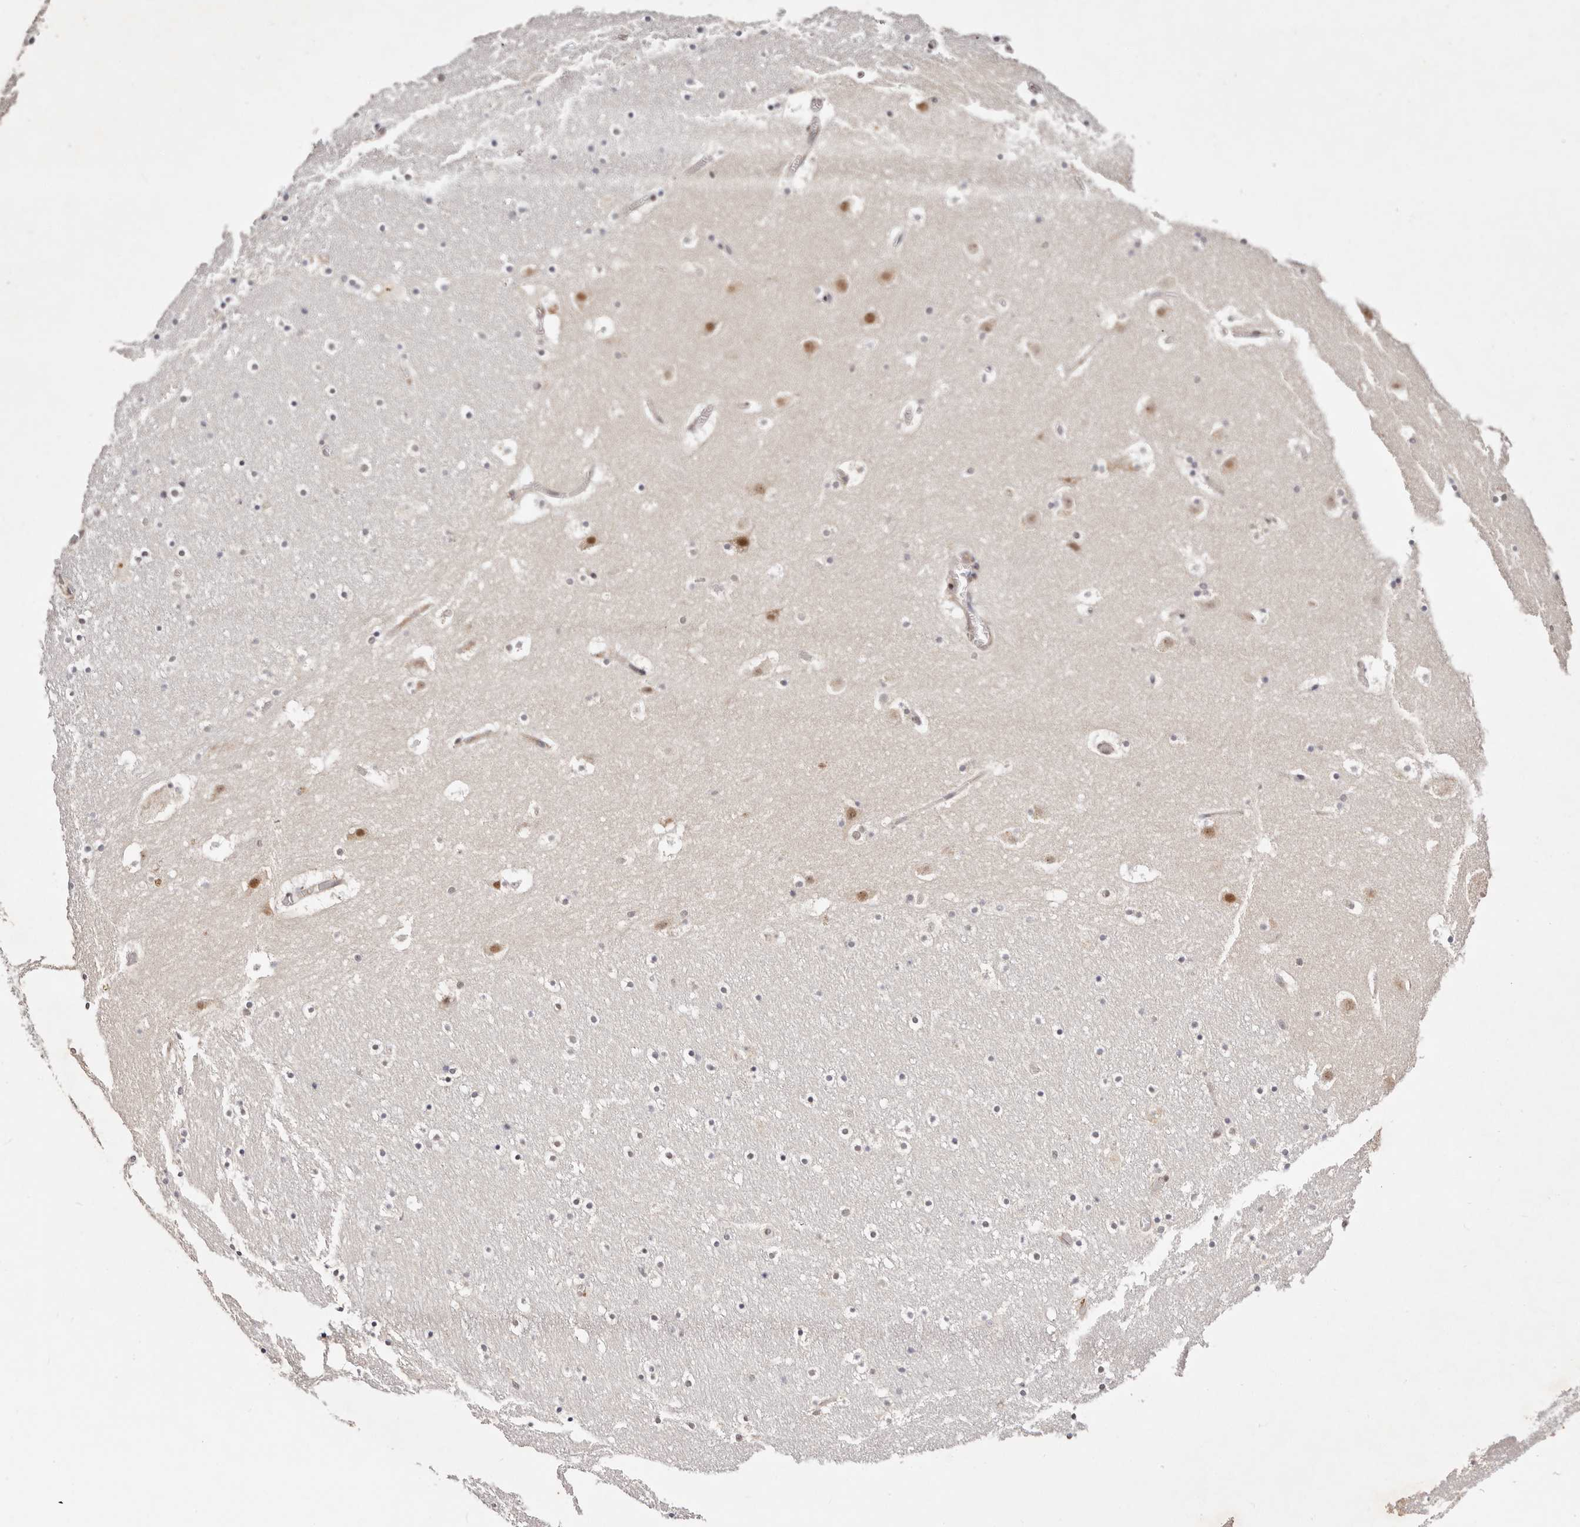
{"staining": {"intensity": "moderate", "quantity": "<25%", "location": "cytoplasmic/membranous,nuclear"}, "tissue": "caudate", "cell_type": "Glial cells", "image_type": "normal", "snomed": [{"axis": "morphology", "description": "Normal tissue, NOS"}, {"axis": "topography", "description": "Lateral ventricle wall"}], "caption": "IHC histopathology image of unremarkable caudate: human caudate stained using immunohistochemistry shows low levels of moderate protein expression localized specifically in the cytoplasmic/membranous,nuclear of glial cells, appearing as a cytoplasmic/membranous,nuclear brown color.", "gene": "VIPAS39", "patient": {"sex": "male", "age": 45}}